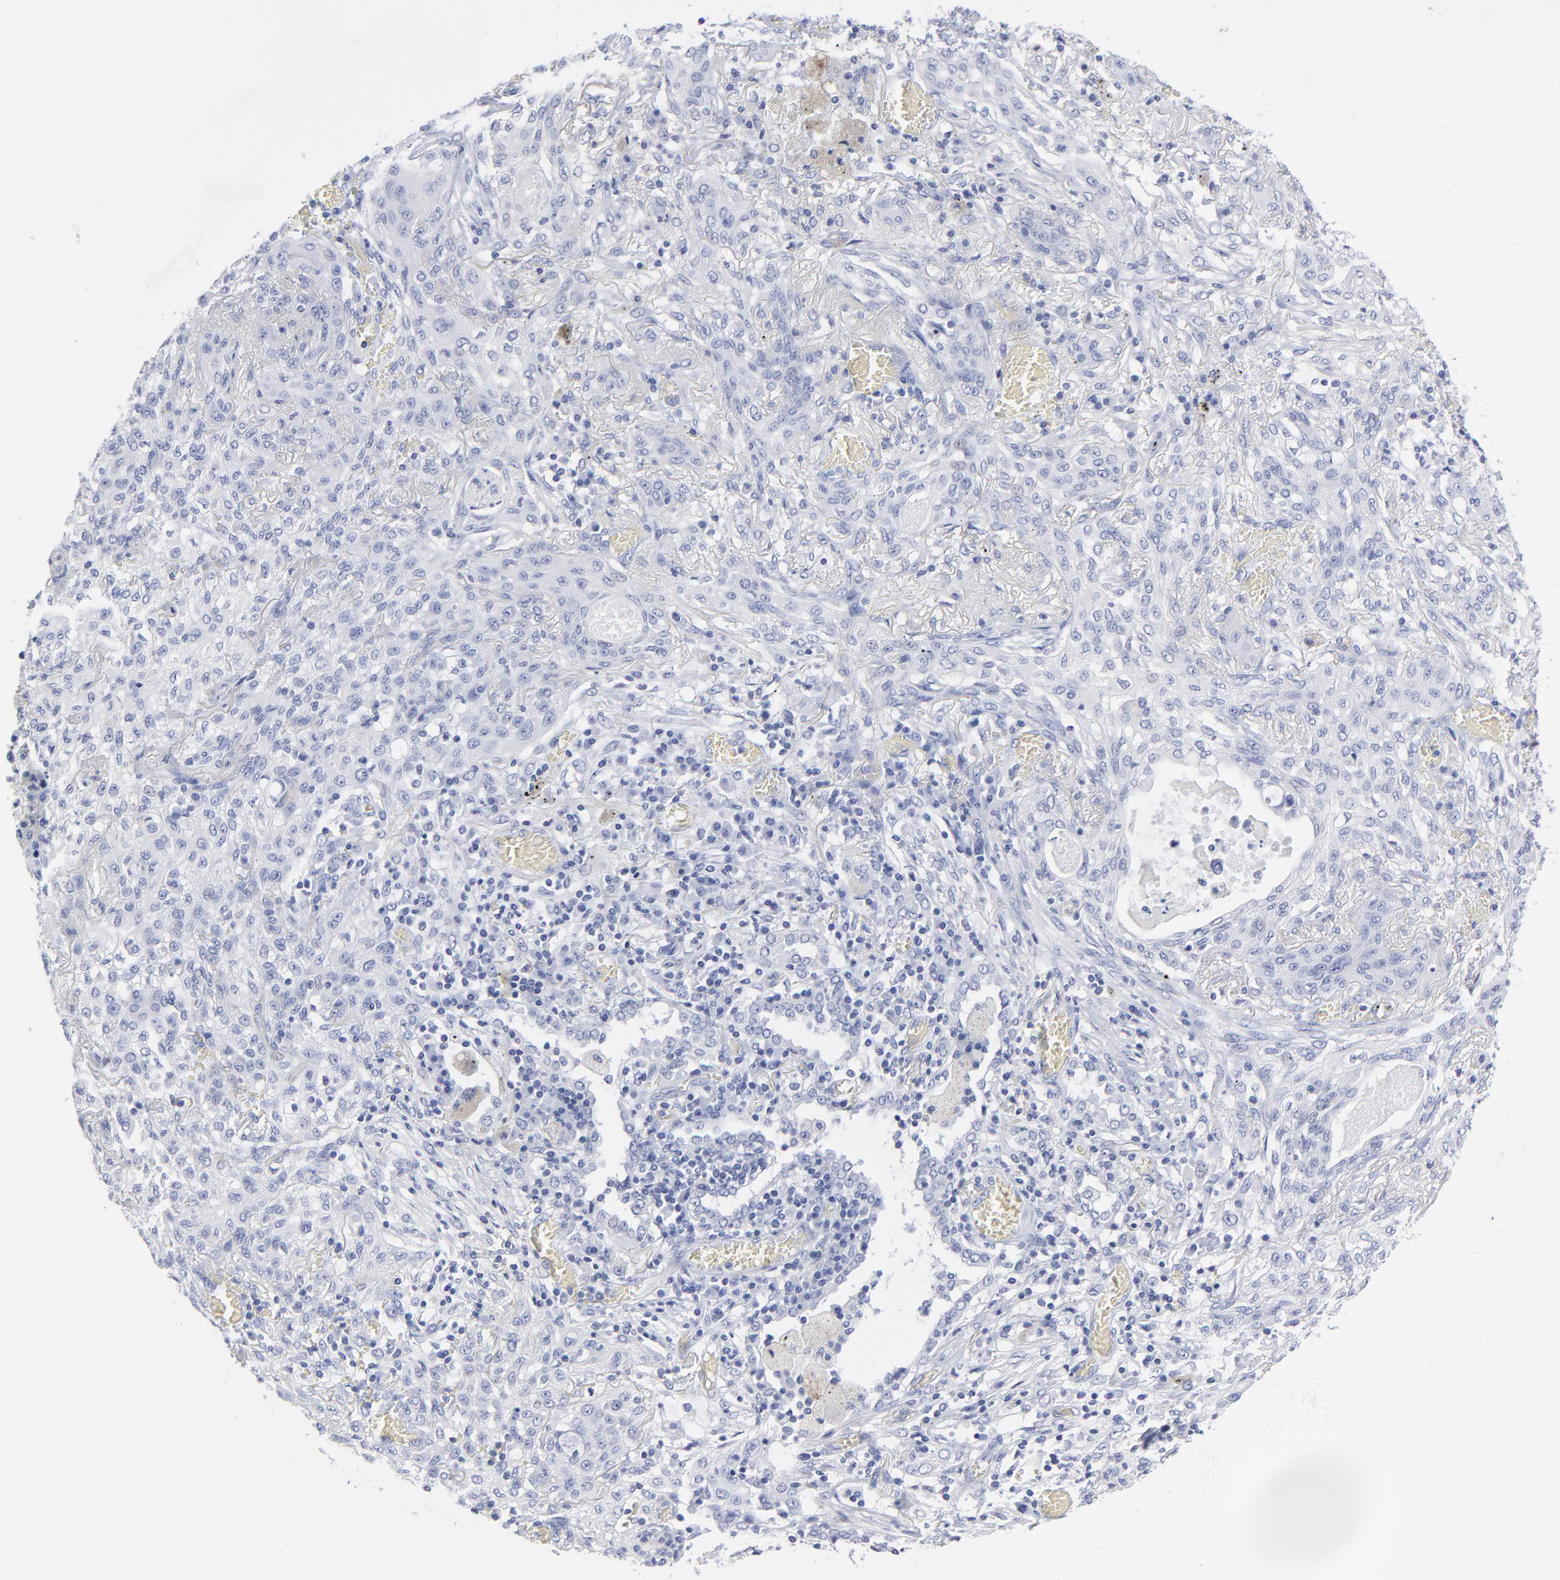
{"staining": {"intensity": "negative", "quantity": "none", "location": "none"}, "tissue": "lung cancer", "cell_type": "Tumor cells", "image_type": "cancer", "snomed": [{"axis": "morphology", "description": "Squamous cell carcinoma, NOS"}, {"axis": "topography", "description": "Lung"}], "caption": "Tumor cells show no significant positivity in squamous cell carcinoma (lung). (IHC, brightfield microscopy, high magnification).", "gene": "CNTN3", "patient": {"sex": "female", "age": 47}}